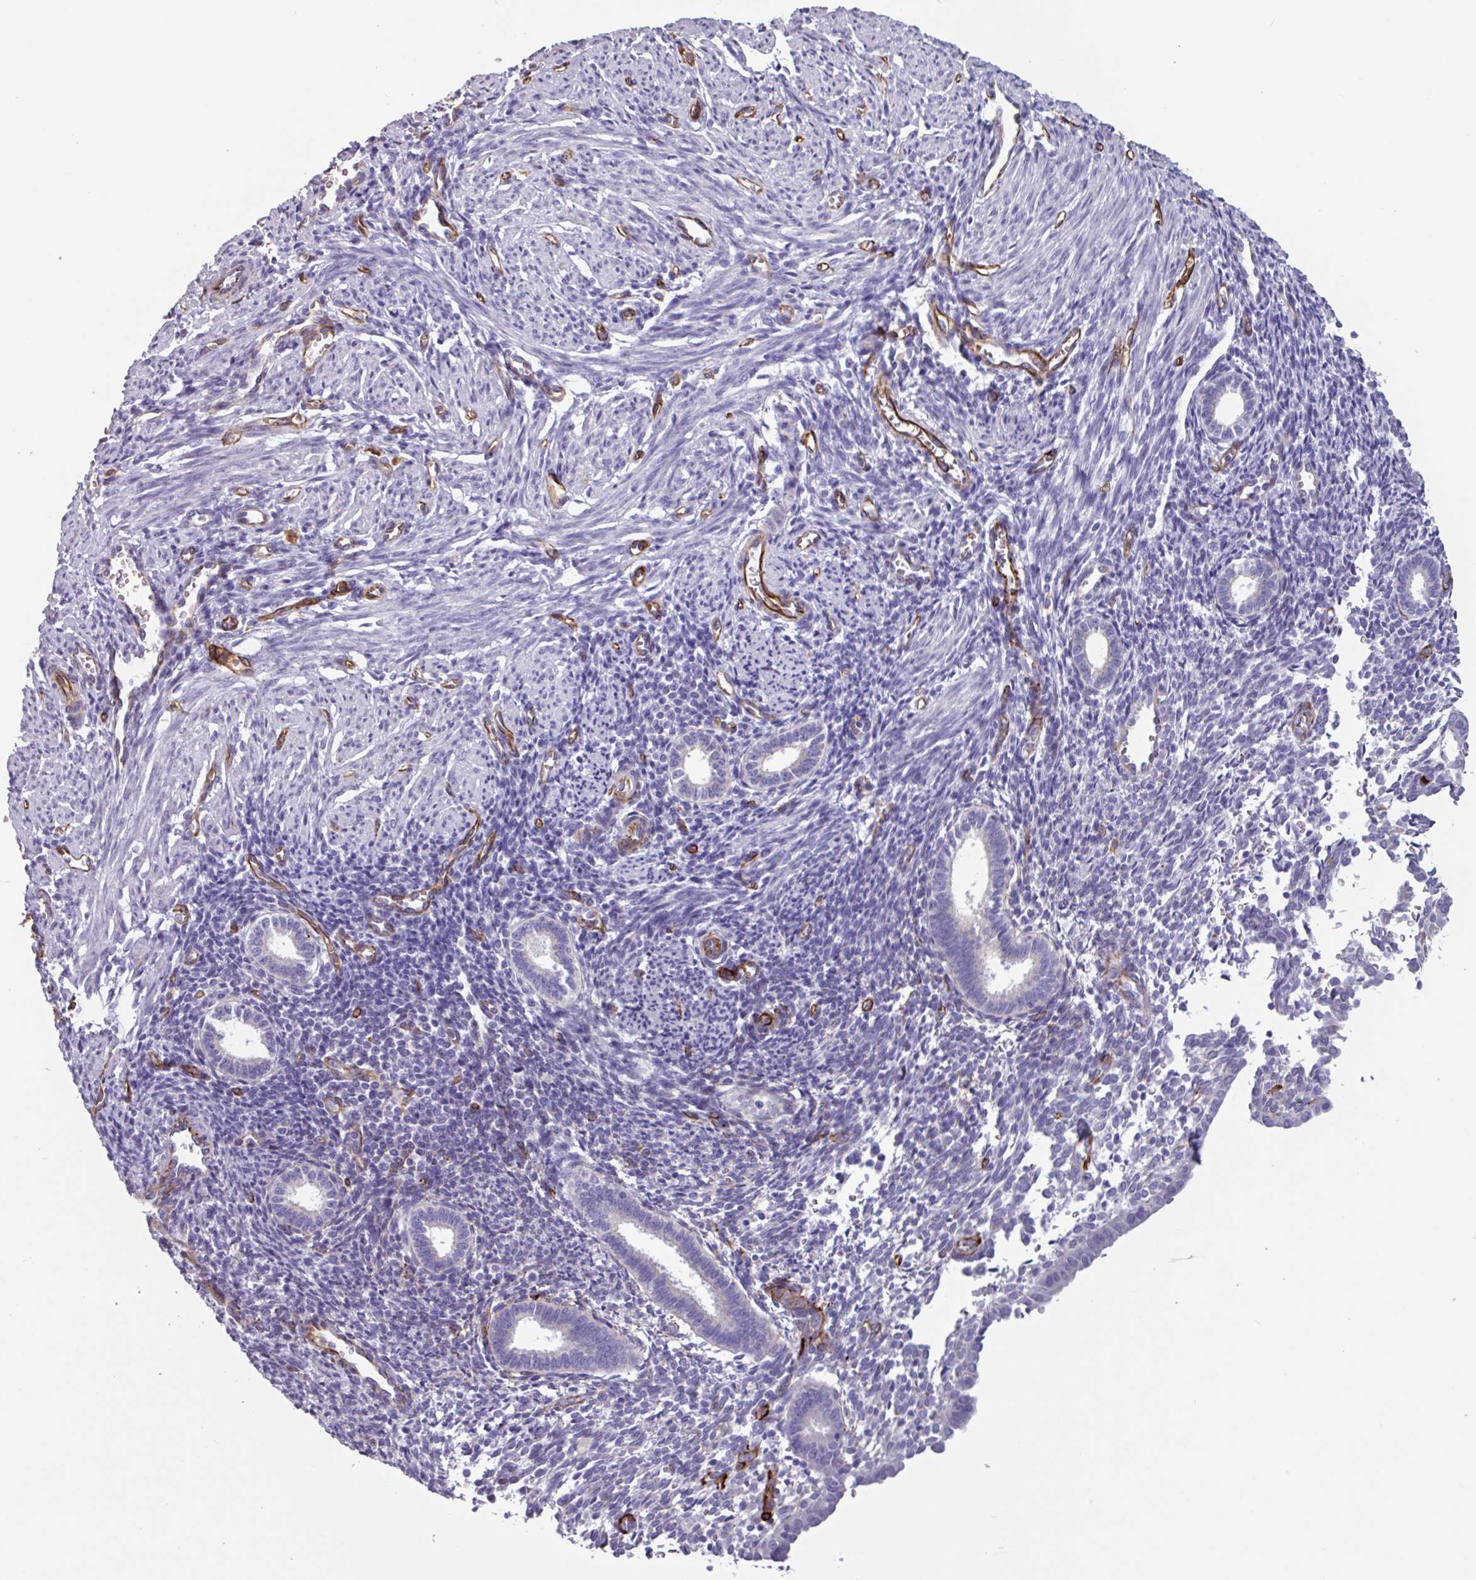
{"staining": {"intensity": "negative", "quantity": "none", "location": "none"}, "tissue": "endometrium", "cell_type": "Cells in endometrial stroma", "image_type": "normal", "snomed": [{"axis": "morphology", "description": "Normal tissue, NOS"}, {"axis": "topography", "description": "Endometrium"}], "caption": "Immunohistochemistry (IHC) of unremarkable human endometrium reveals no expression in cells in endometrial stroma. (Stains: DAB IHC with hematoxylin counter stain, Microscopy: brightfield microscopy at high magnification).", "gene": "BTD", "patient": {"sex": "female", "age": 32}}